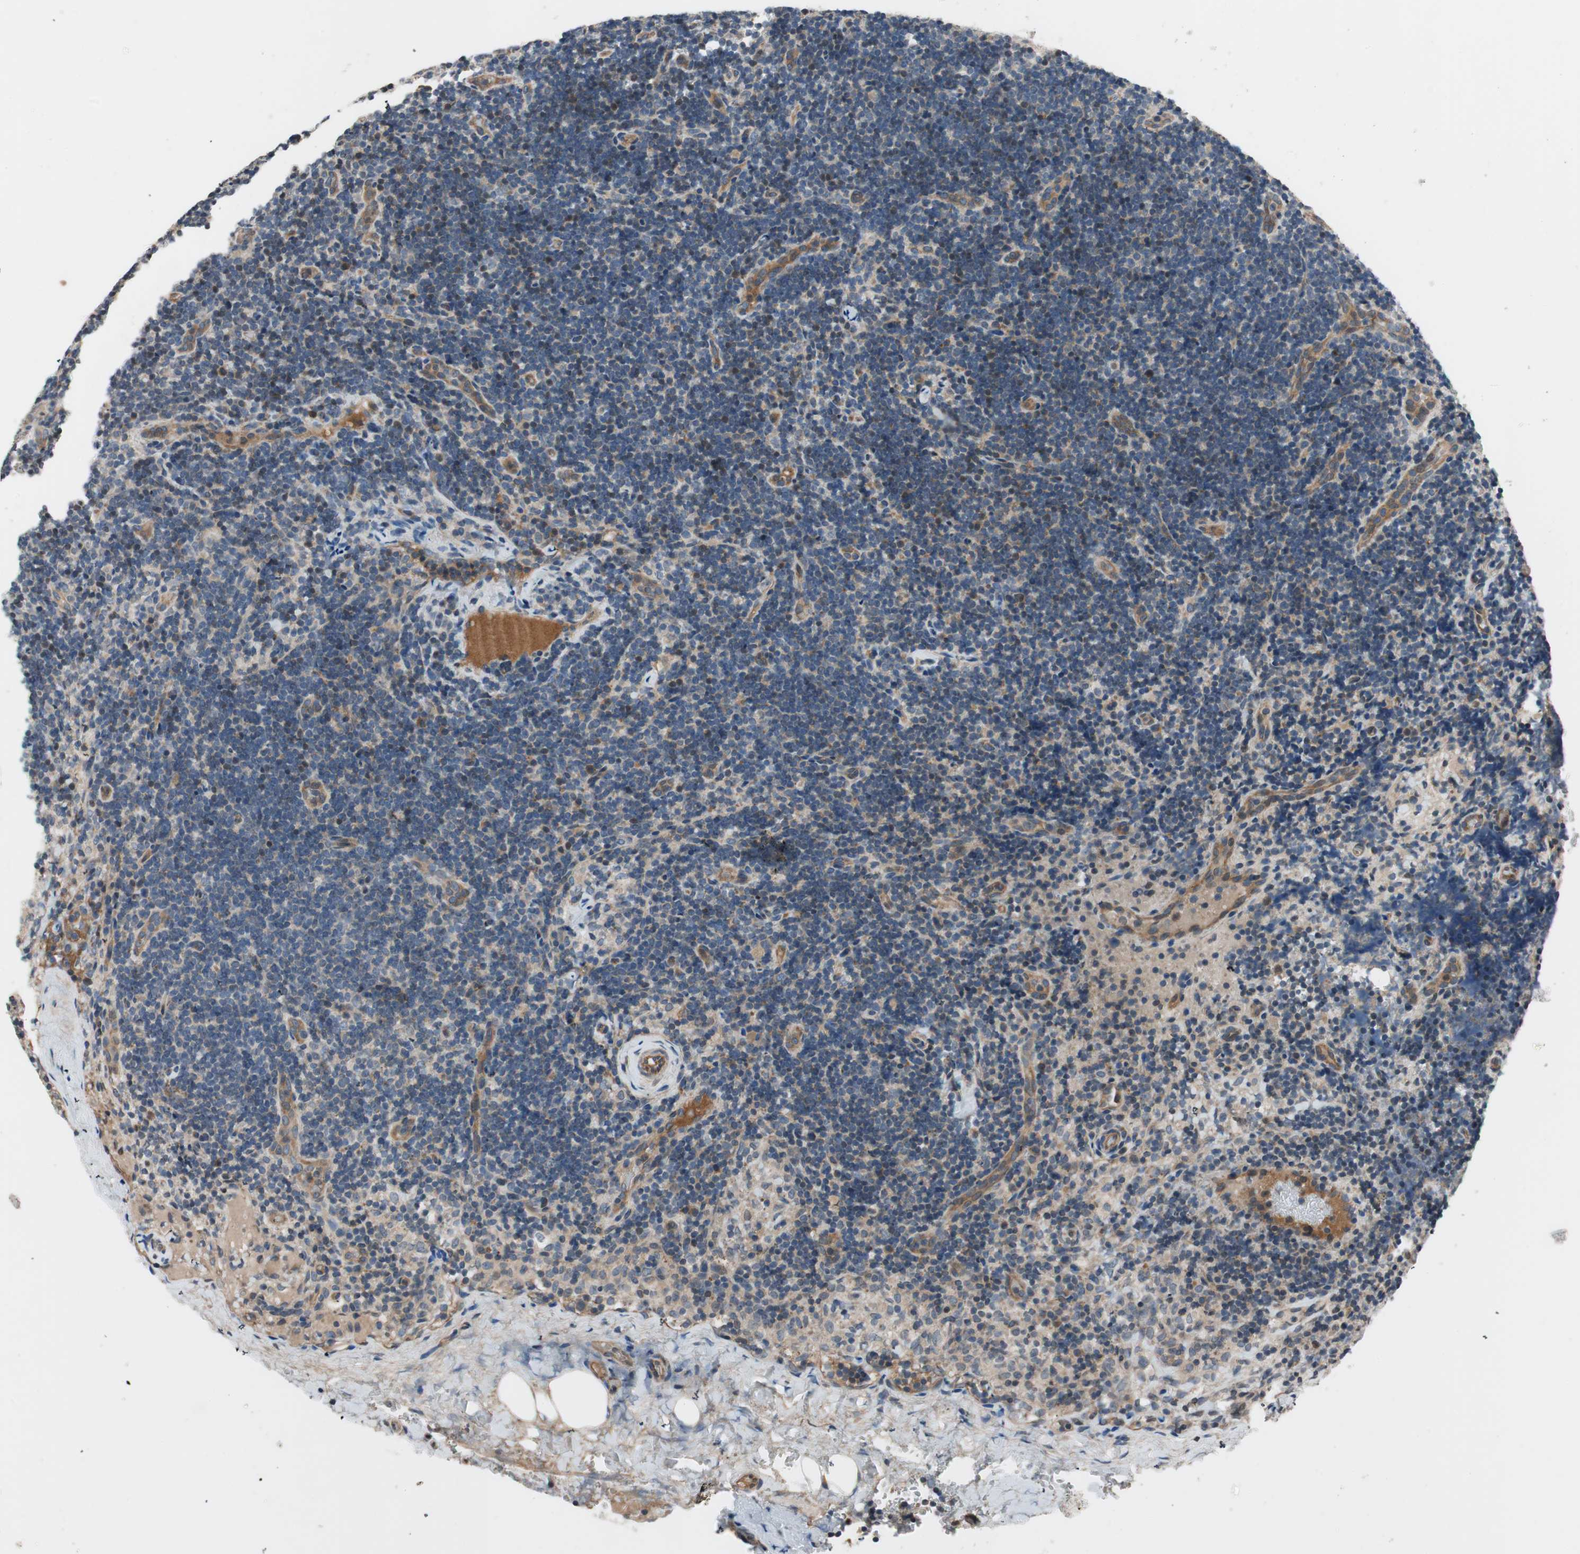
{"staining": {"intensity": "weak", "quantity": ">75%", "location": "cytoplasmic/membranous"}, "tissue": "lymph node", "cell_type": "Germinal center cells", "image_type": "normal", "snomed": [{"axis": "morphology", "description": "Normal tissue, NOS"}, {"axis": "topography", "description": "Lymph node"}], "caption": "Germinal center cells show low levels of weak cytoplasmic/membranous expression in approximately >75% of cells in normal lymph node.", "gene": "GCLM", "patient": {"sex": "female", "age": 14}}